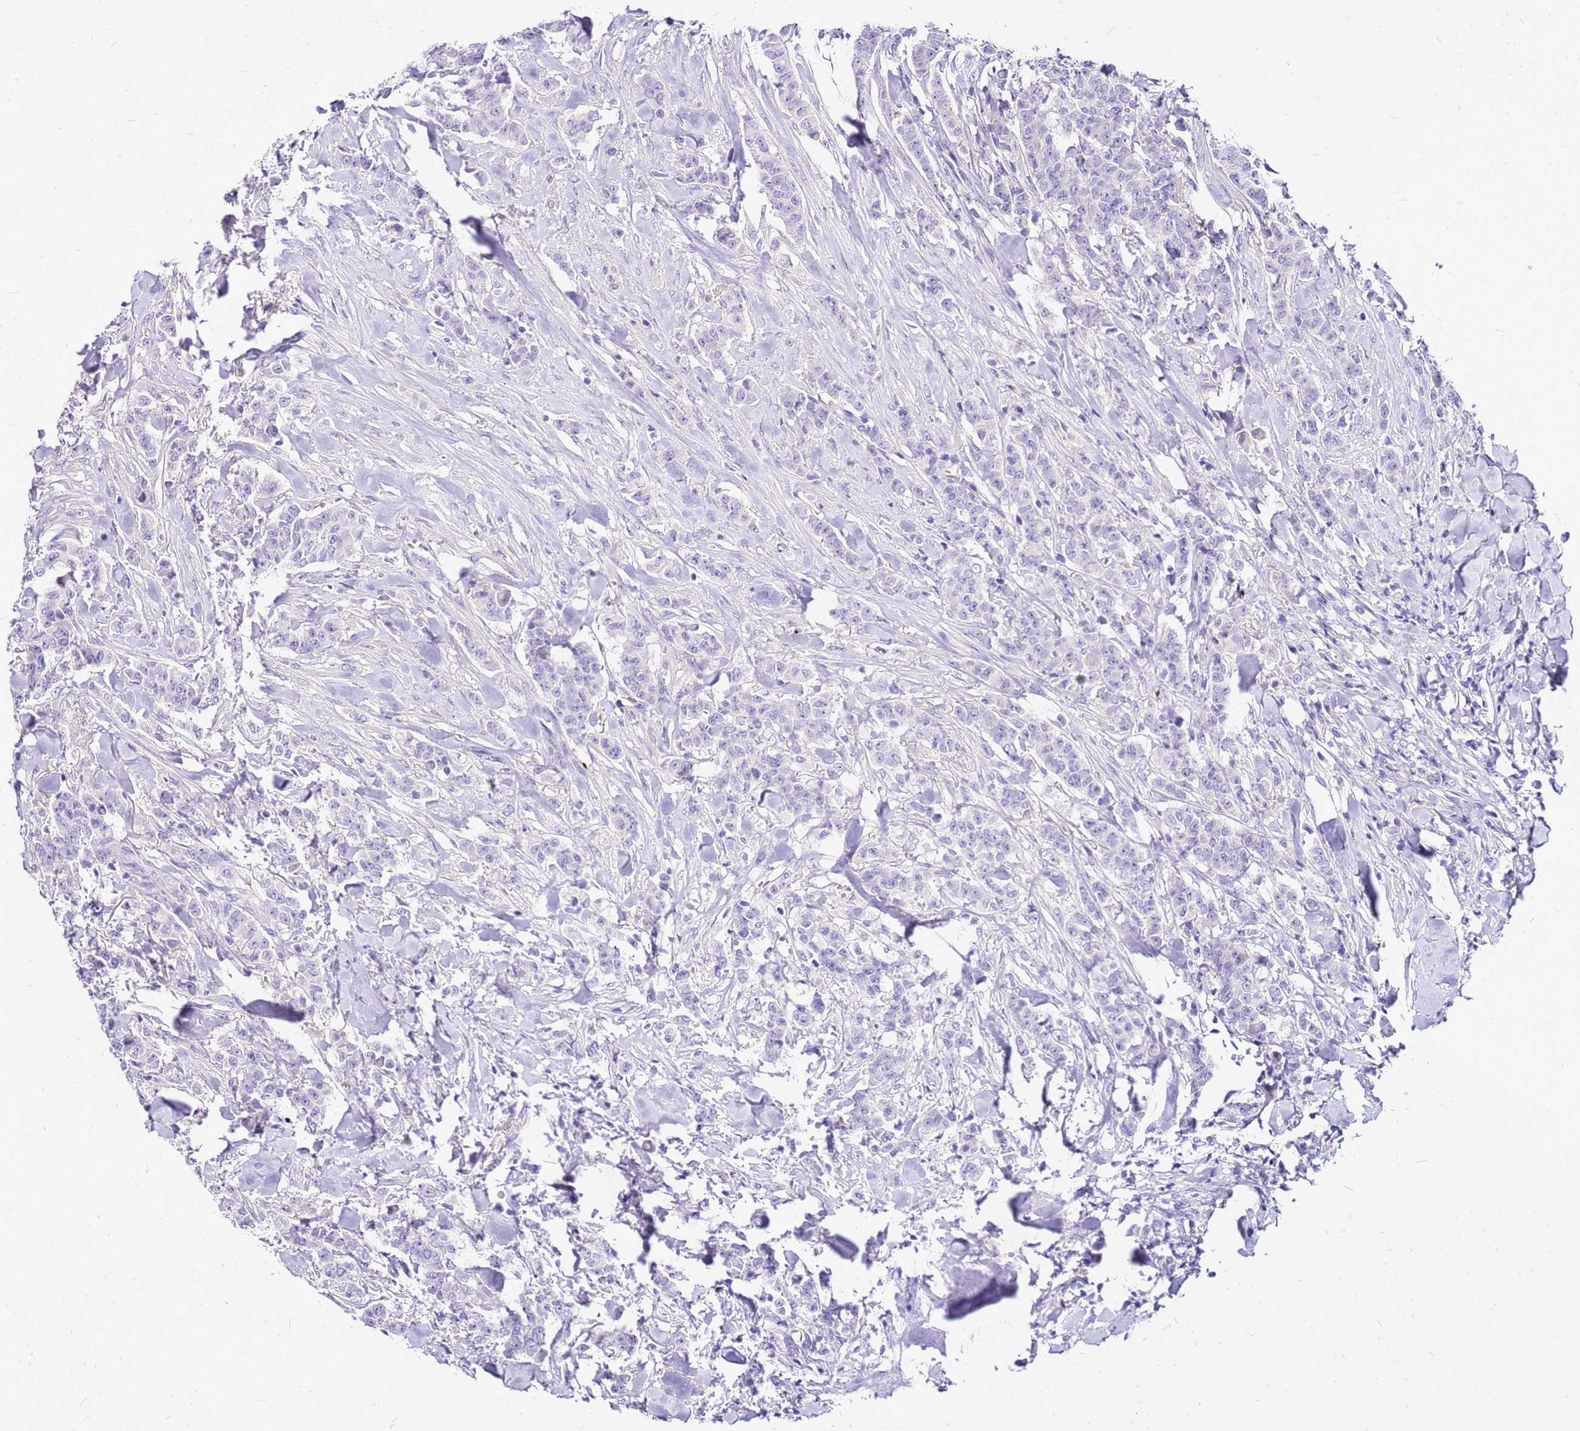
{"staining": {"intensity": "negative", "quantity": "none", "location": "none"}, "tissue": "breast cancer", "cell_type": "Tumor cells", "image_type": "cancer", "snomed": [{"axis": "morphology", "description": "Duct carcinoma"}, {"axis": "topography", "description": "Breast"}], "caption": "A micrograph of breast cancer stained for a protein shows no brown staining in tumor cells. (Brightfield microscopy of DAB (3,3'-diaminobenzidine) immunohistochemistry at high magnification).", "gene": "DCDC2B", "patient": {"sex": "female", "age": 40}}